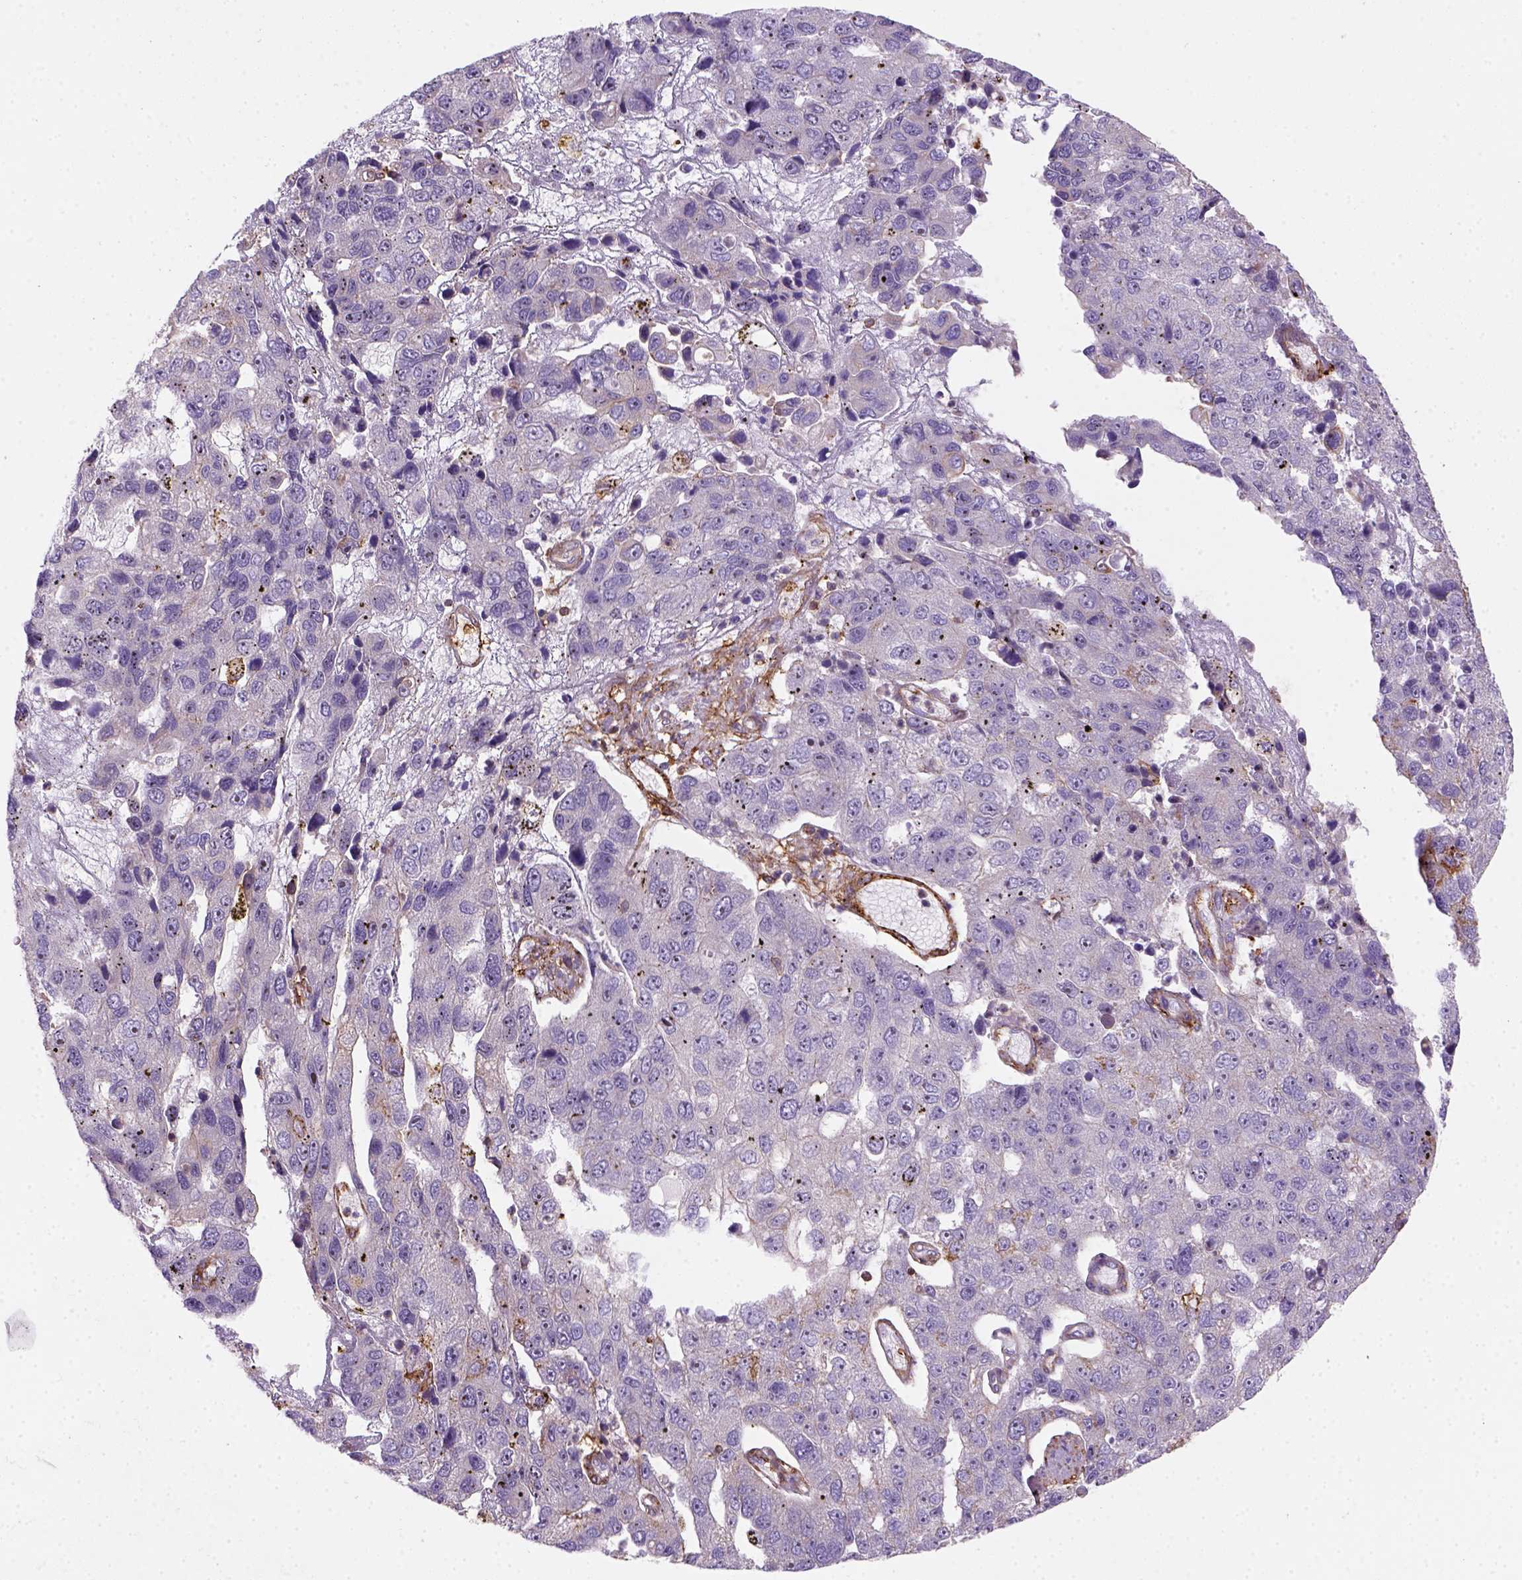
{"staining": {"intensity": "negative", "quantity": "none", "location": "none"}, "tissue": "pancreatic cancer", "cell_type": "Tumor cells", "image_type": "cancer", "snomed": [{"axis": "morphology", "description": "Adenocarcinoma, NOS"}, {"axis": "topography", "description": "Pancreas"}], "caption": "Adenocarcinoma (pancreatic) stained for a protein using IHC exhibits no staining tumor cells.", "gene": "GPRC5D", "patient": {"sex": "female", "age": 61}}